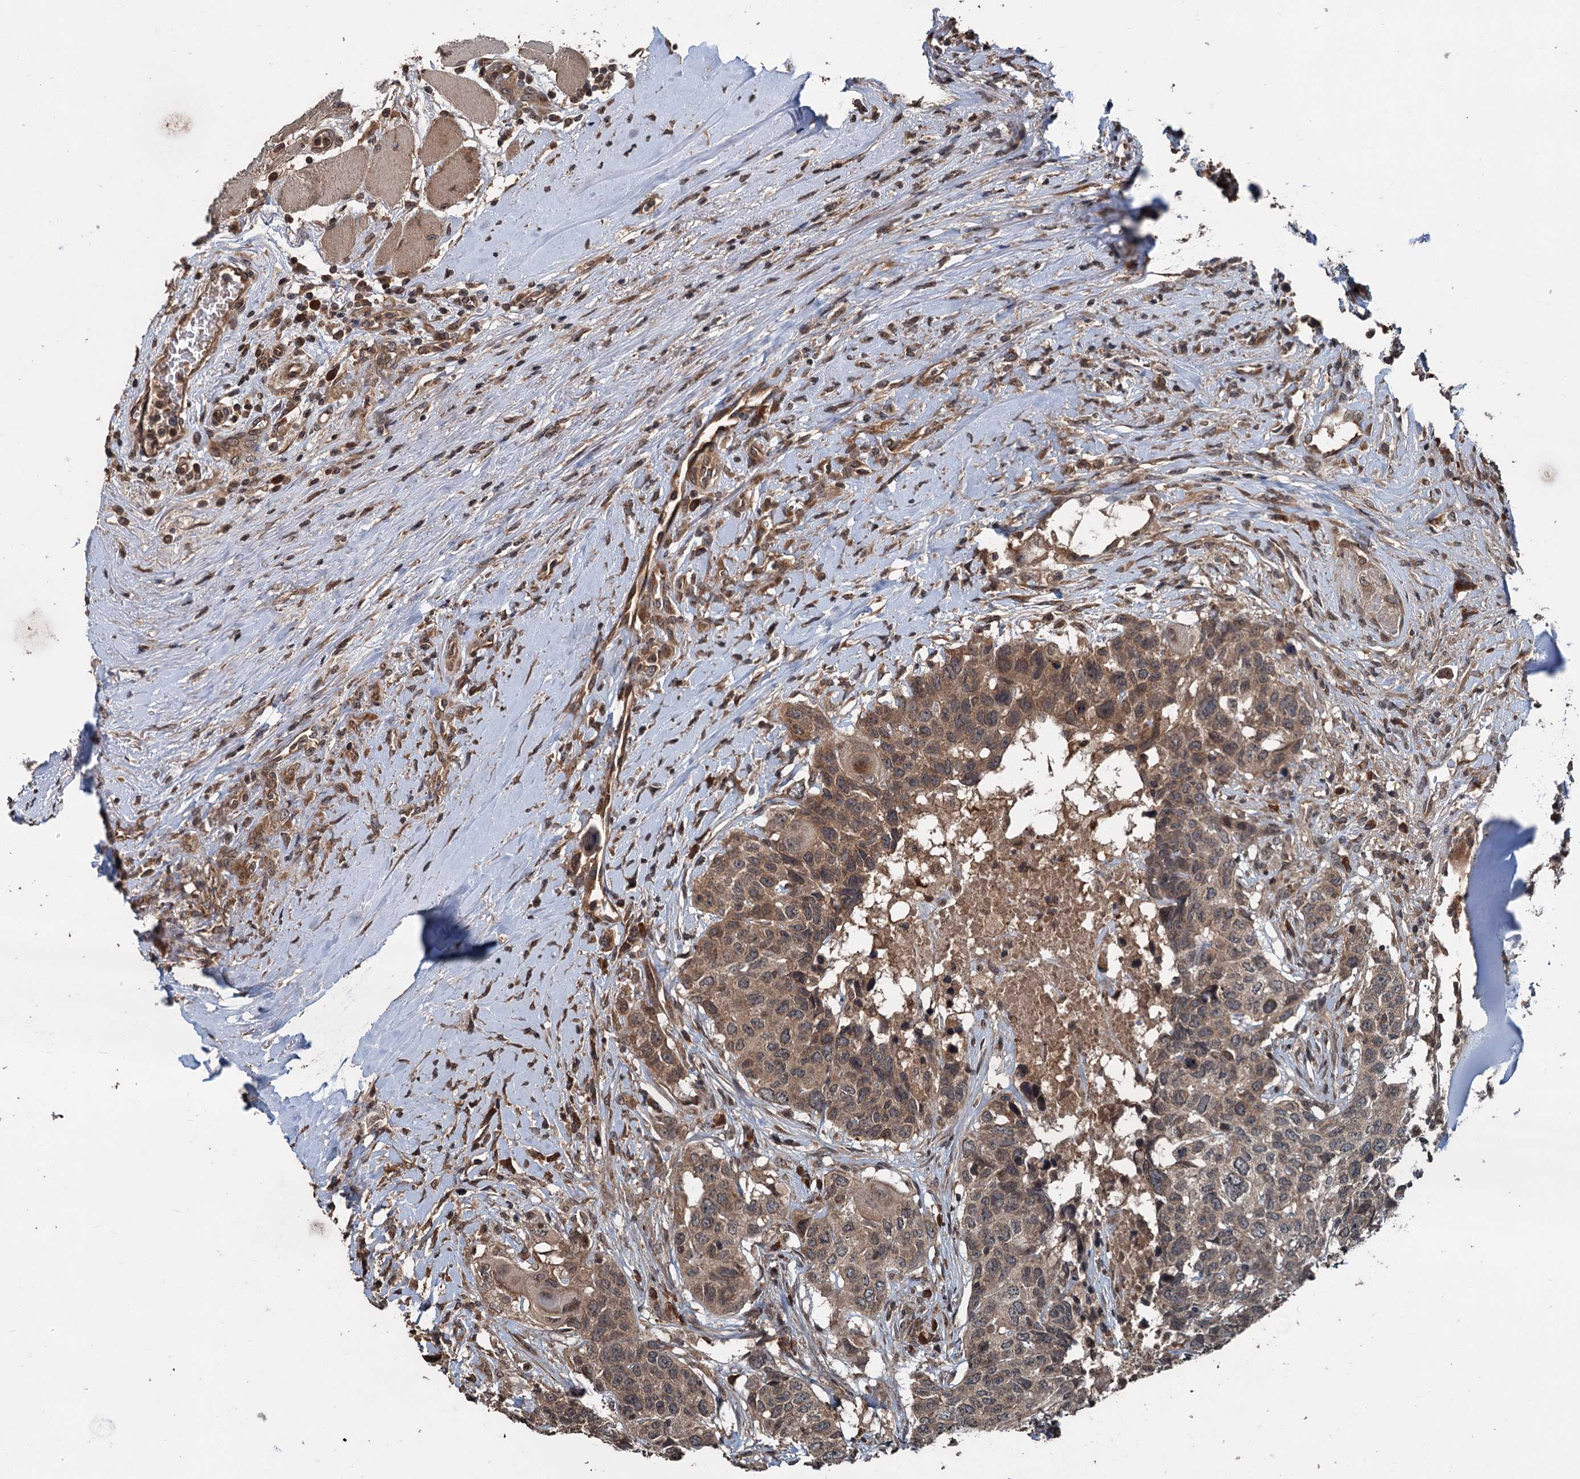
{"staining": {"intensity": "moderate", "quantity": ">75%", "location": "cytoplasmic/membranous"}, "tissue": "head and neck cancer", "cell_type": "Tumor cells", "image_type": "cancer", "snomed": [{"axis": "morphology", "description": "Squamous cell carcinoma, NOS"}, {"axis": "topography", "description": "Head-Neck"}], "caption": "Head and neck cancer tissue demonstrates moderate cytoplasmic/membranous expression in about >75% of tumor cells, visualized by immunohistochemistry.", "gene": "N4BP2L2", "patient": {"sex": "male", "age": 66}}